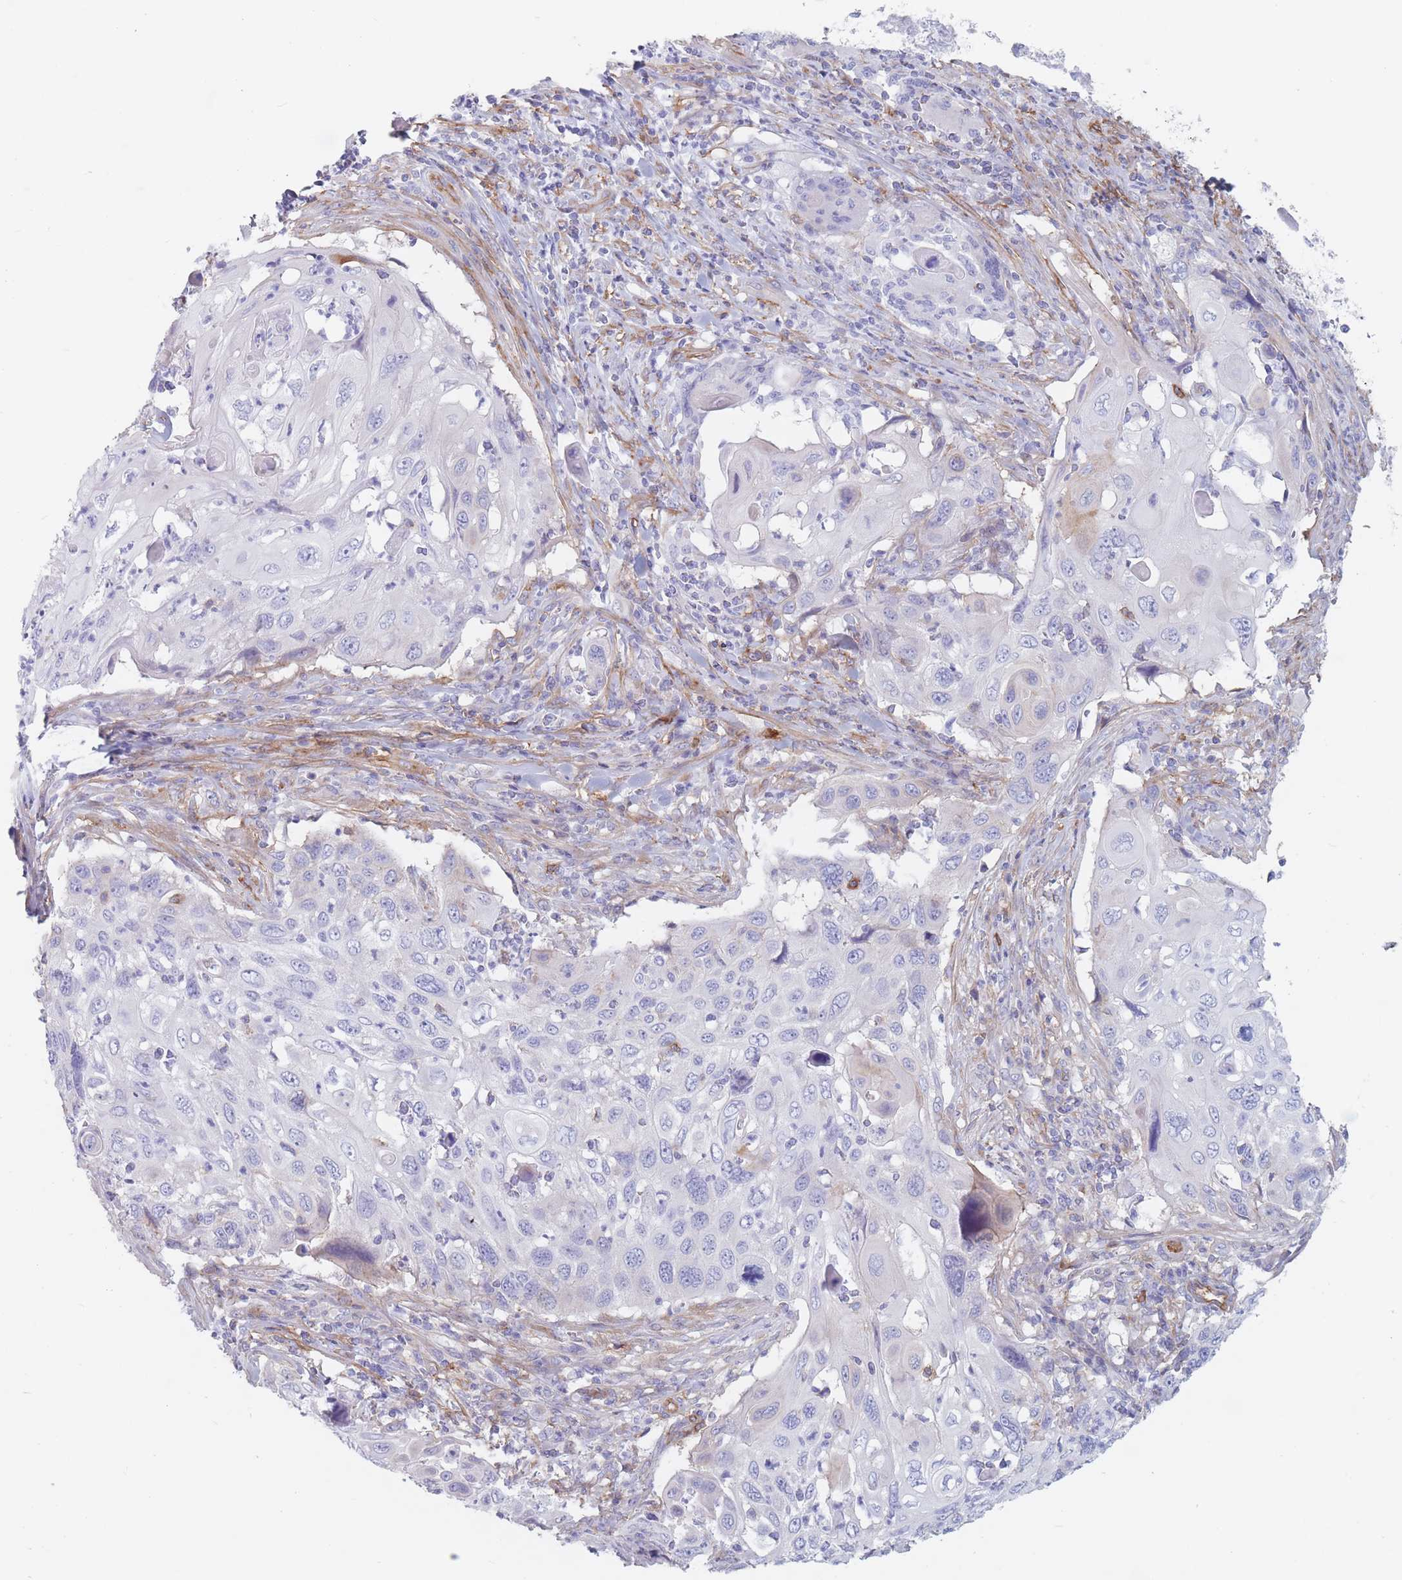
{"staining": {"intensity": "negative", "quantity": "none", "location": "none"}, "tissue": "cervical cancer", "cell_type": "Tumor cells", "image_type": "cancer", "snomed": [{"axis": "morphology", "description": "Squamous cell carcinoma, NOS"}, {"axis": "topography", "description": "Cervix"}], "caption": "Immunohistochemistry histopathology image of neoplastic tissue: human squamous cell carcinoma (cervical) stained with DAB (3,3'-diaminobenzidine) exhibits no significant protein expression in tumor cells.", "gene": "PLPP1", "patient": {"sex": "female", "age": 70}}